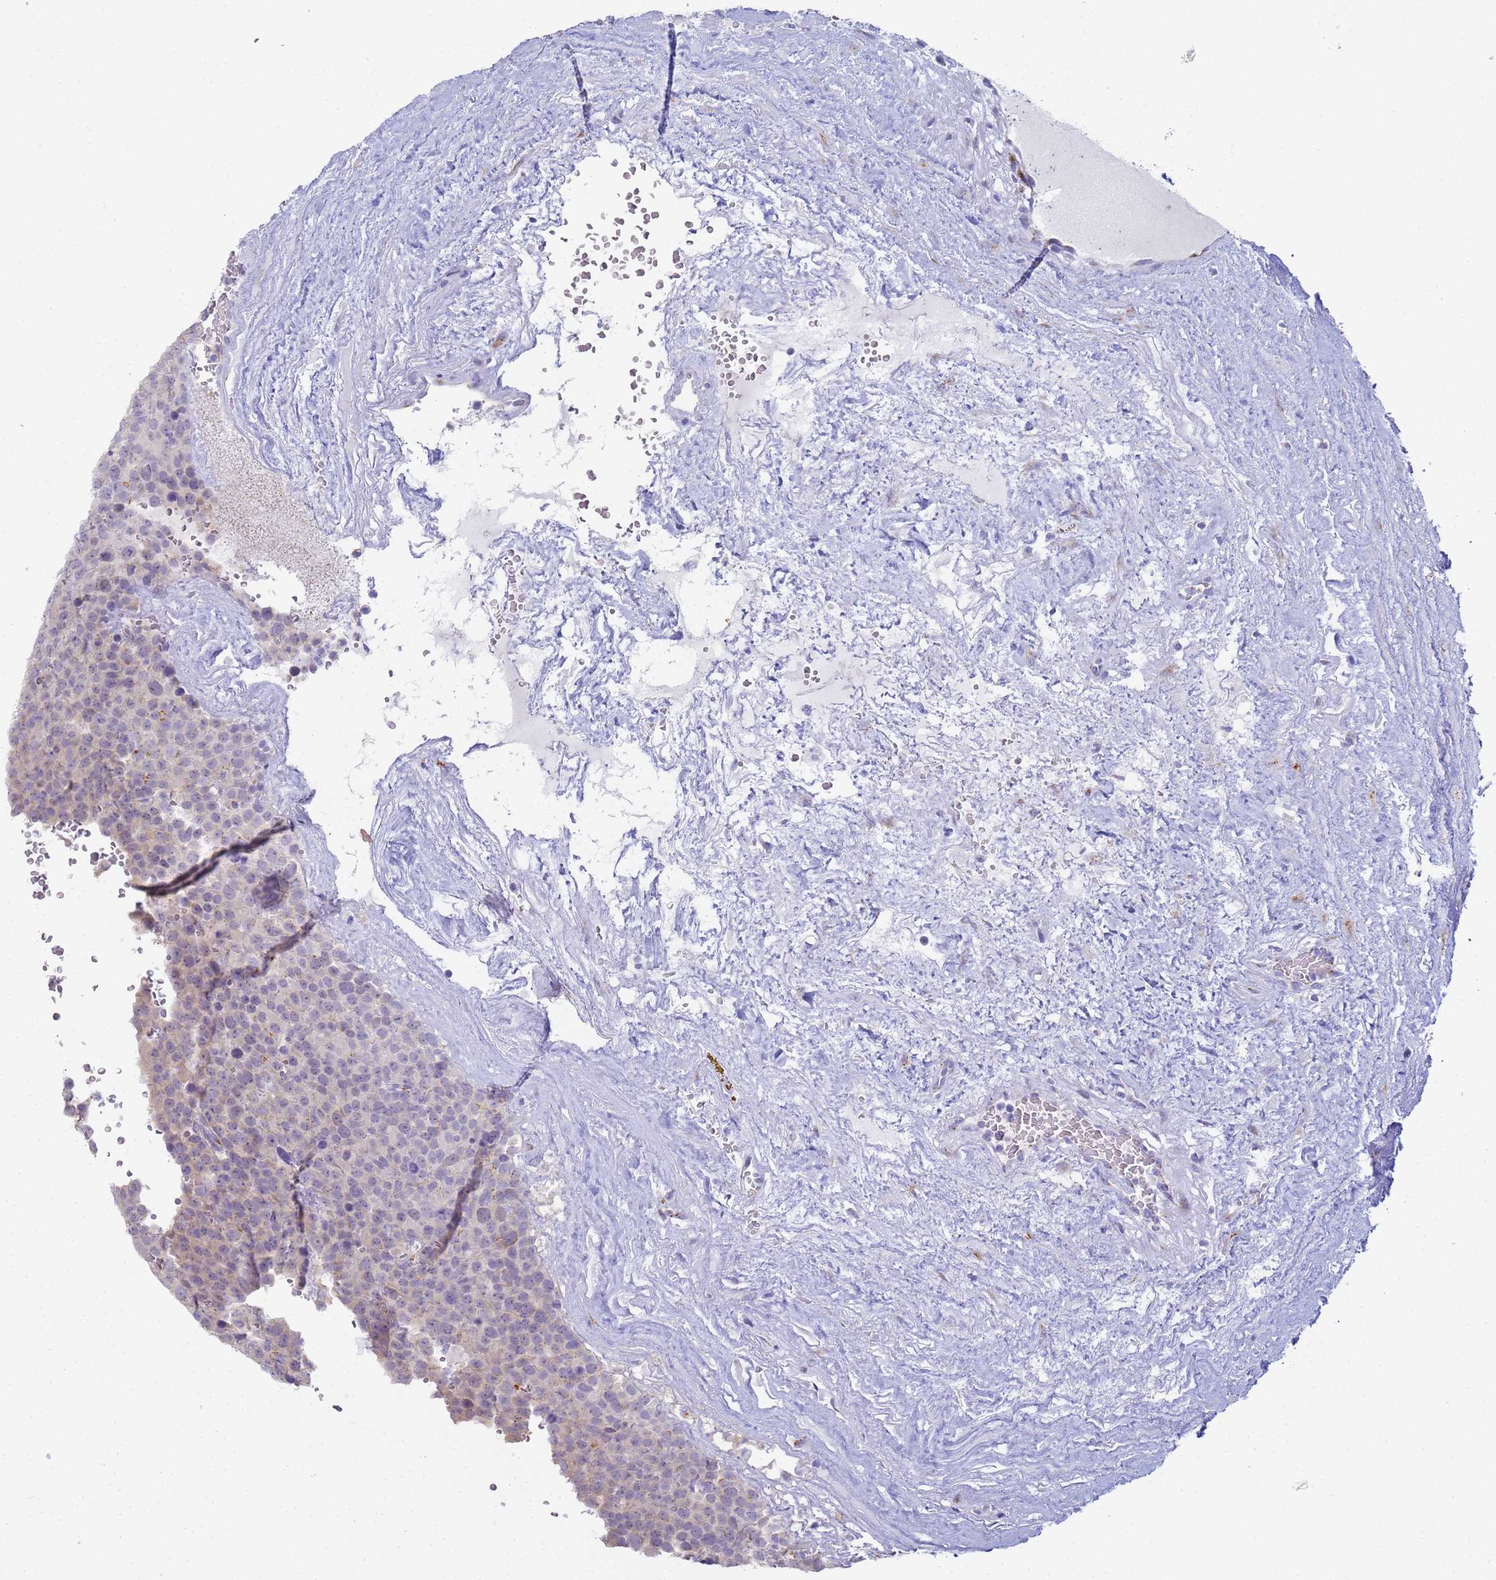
{"staining": {"intensity": "weak", "quantity": "<25%", "location": "cytoplasmic/membranous"}, "tissue": "testis cancer", "cell_type": "Tumor cells", "image_type": "cancer", "snomed": [{"axis": "morphology", "description": "Seminoma, NOS"}, {"axis": "topography", "description": "Testis"}], "caption": "Testis cancer (seminoma) was stained to show a protein in brown. There is no significant staining in tumor cells.", "gene": "CR1", "patient": {"sex": "male", "age": 71}}